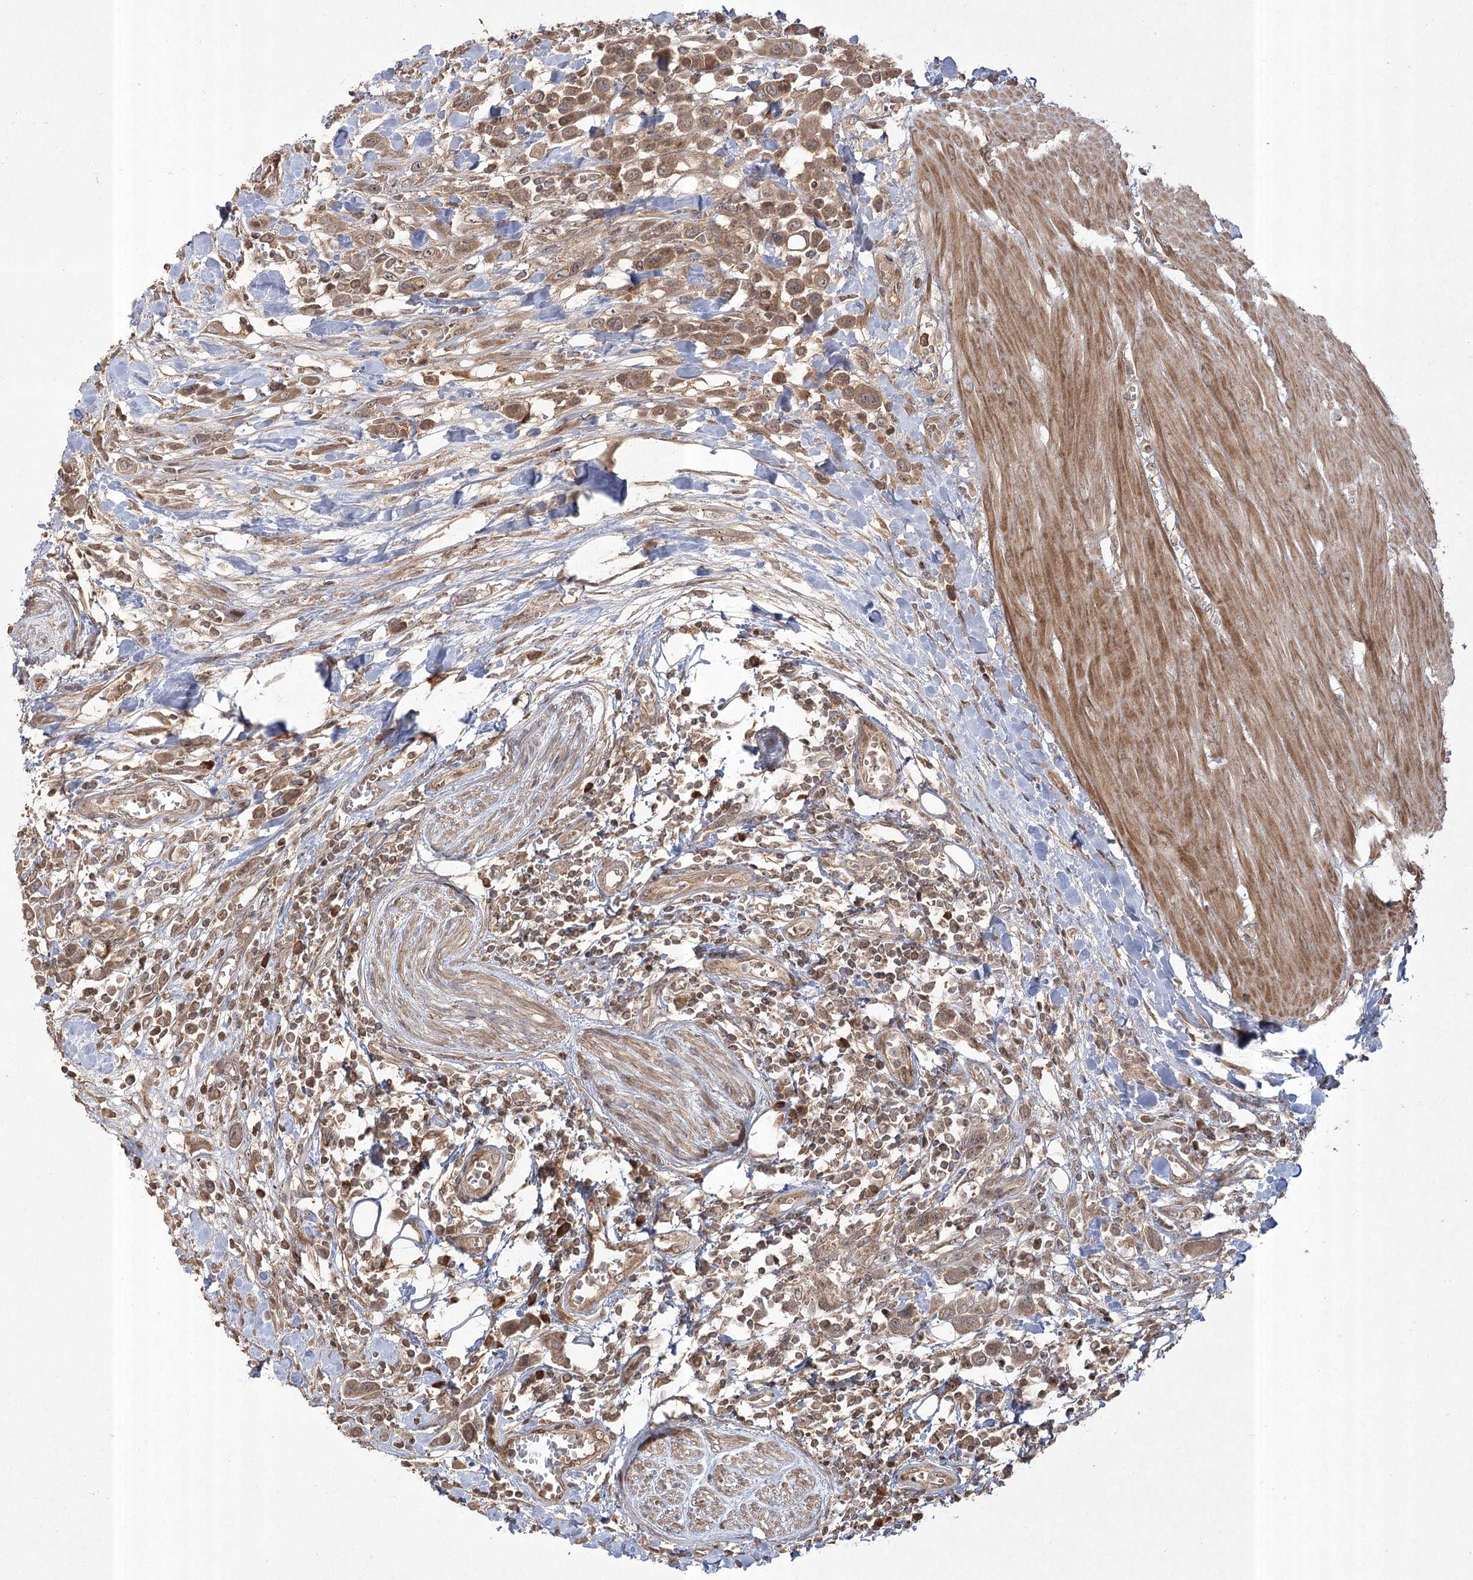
{"staining": {"intensity": "moderate", "quantity": ">75%", "location": "cytoplasmic/membranous,nuclear"}, "tissue": "urothelial cancer", "cell_type": "Tumor cells", "image_type": "cancer", "snomed": [{"axis": "morphology", "description": "Urothelial carcinoma, High grade"}, {"axis": "topography", "description": "Urinary bladder"}], "caption": "Urothelial cancer stained with immunohistochemistry shows moderate cytoplasmic/membranous and nuclear expression in about >75% of tumor cells. Immunohistochemistry stains the protein in brown and the nuclei are stained blue.", "gene": "CPLANE1", "patient": {"sex": "male", "age": 50}}